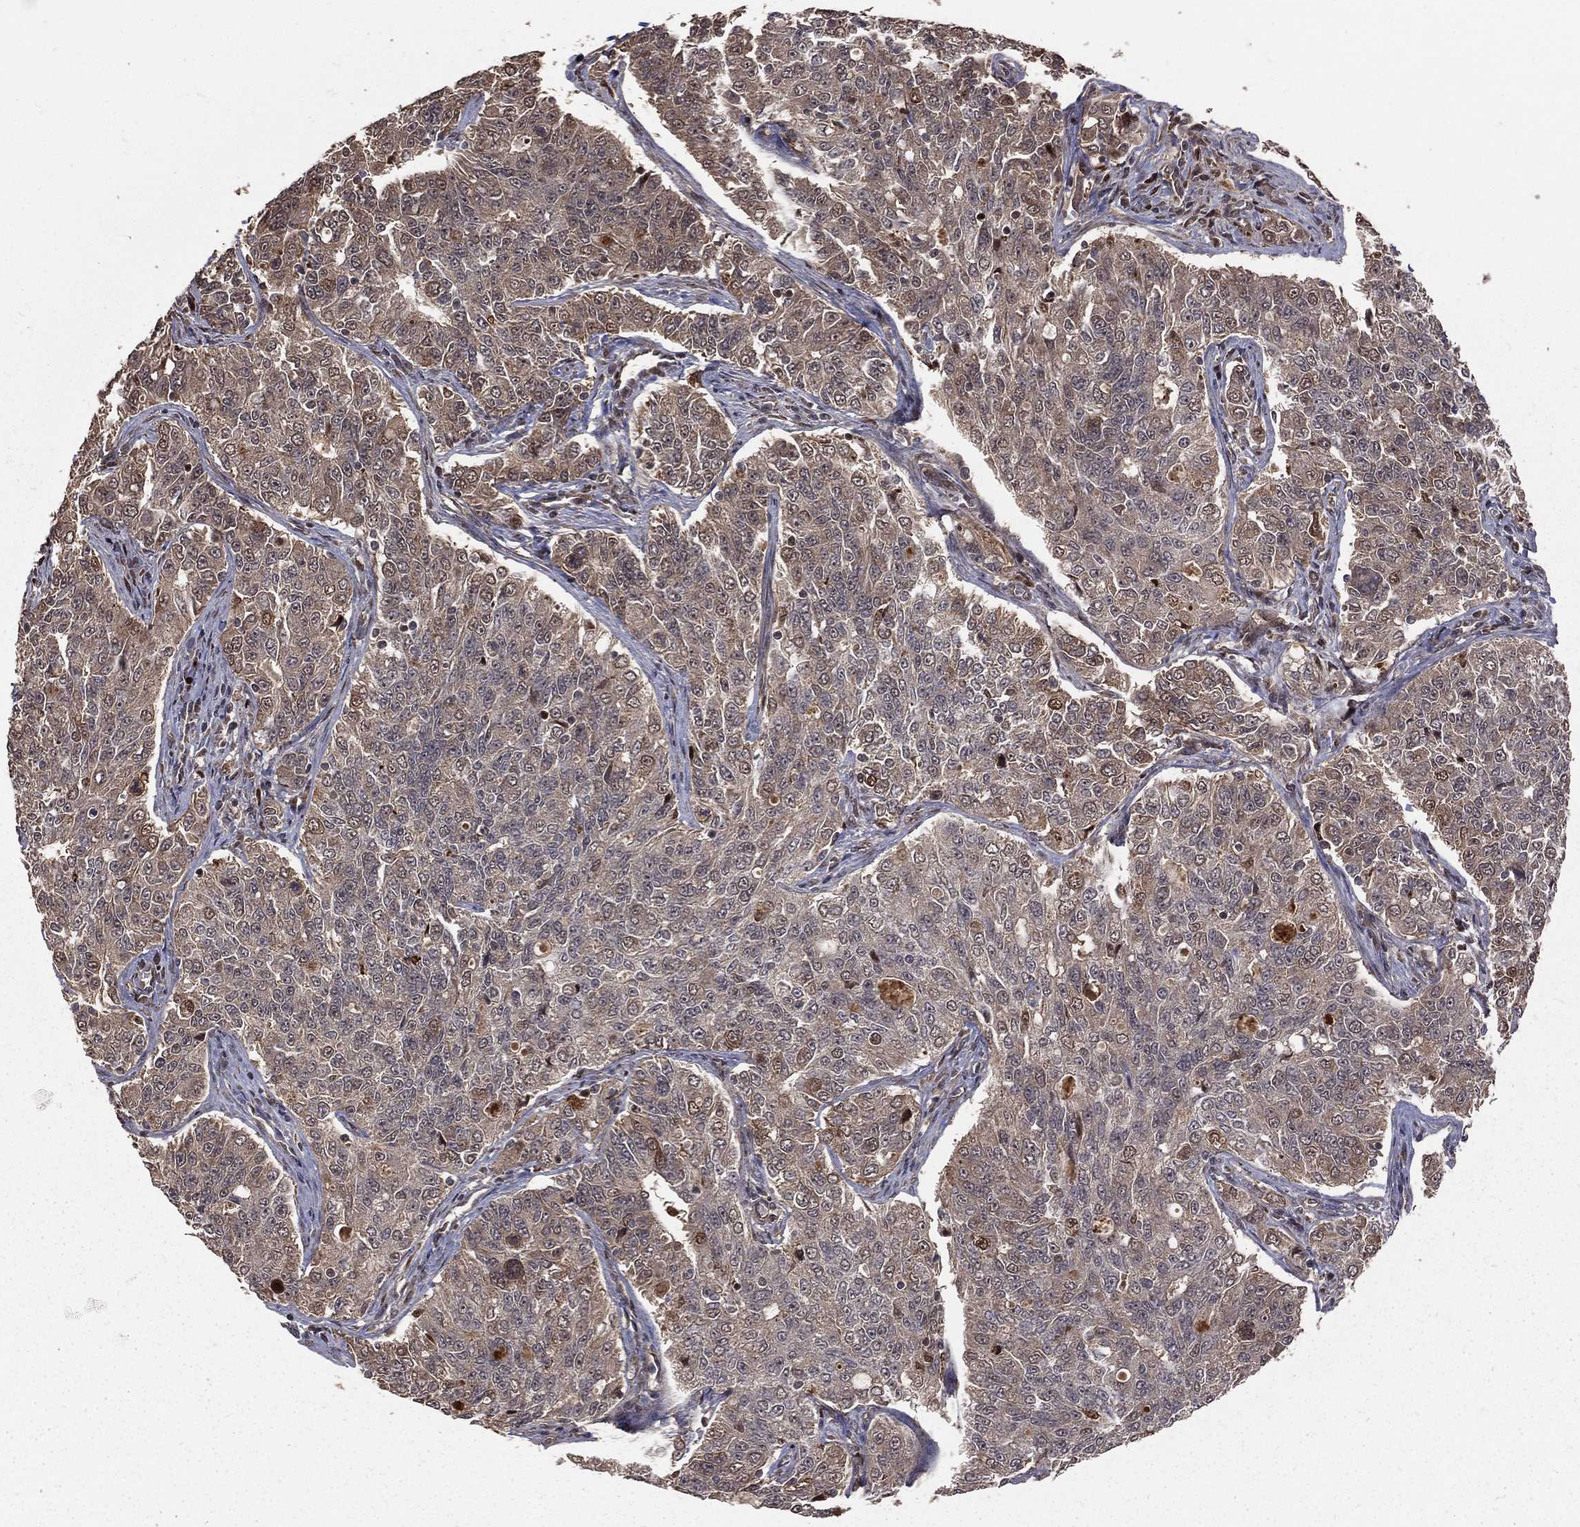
{"staining": {"intensity": "negative", "quantity": "none", "location": "none"}, "tissue": "endometrial cancer", "cell_type": "Tumor cells", "image_type": "cancer", "snomed": [{"axis": "morphology", "description": "Adenocarcinoma, NOS"}, {"axis": "topography", "description": "Endometrium"}], "caption": "This photomicrograph is of adenocarcinoma (endometrial) stained with immunohistochemistry (IHC) to label a protein in brown with the nuclei are counter-stained blue. There is no expression in tumor cells. (Brightfield microscopy of DAB (3,3'-diaminobenzidine) IHC at high magnification).", "gene": "MAPK1", "patient": {"sex": "female", "age": 43}}